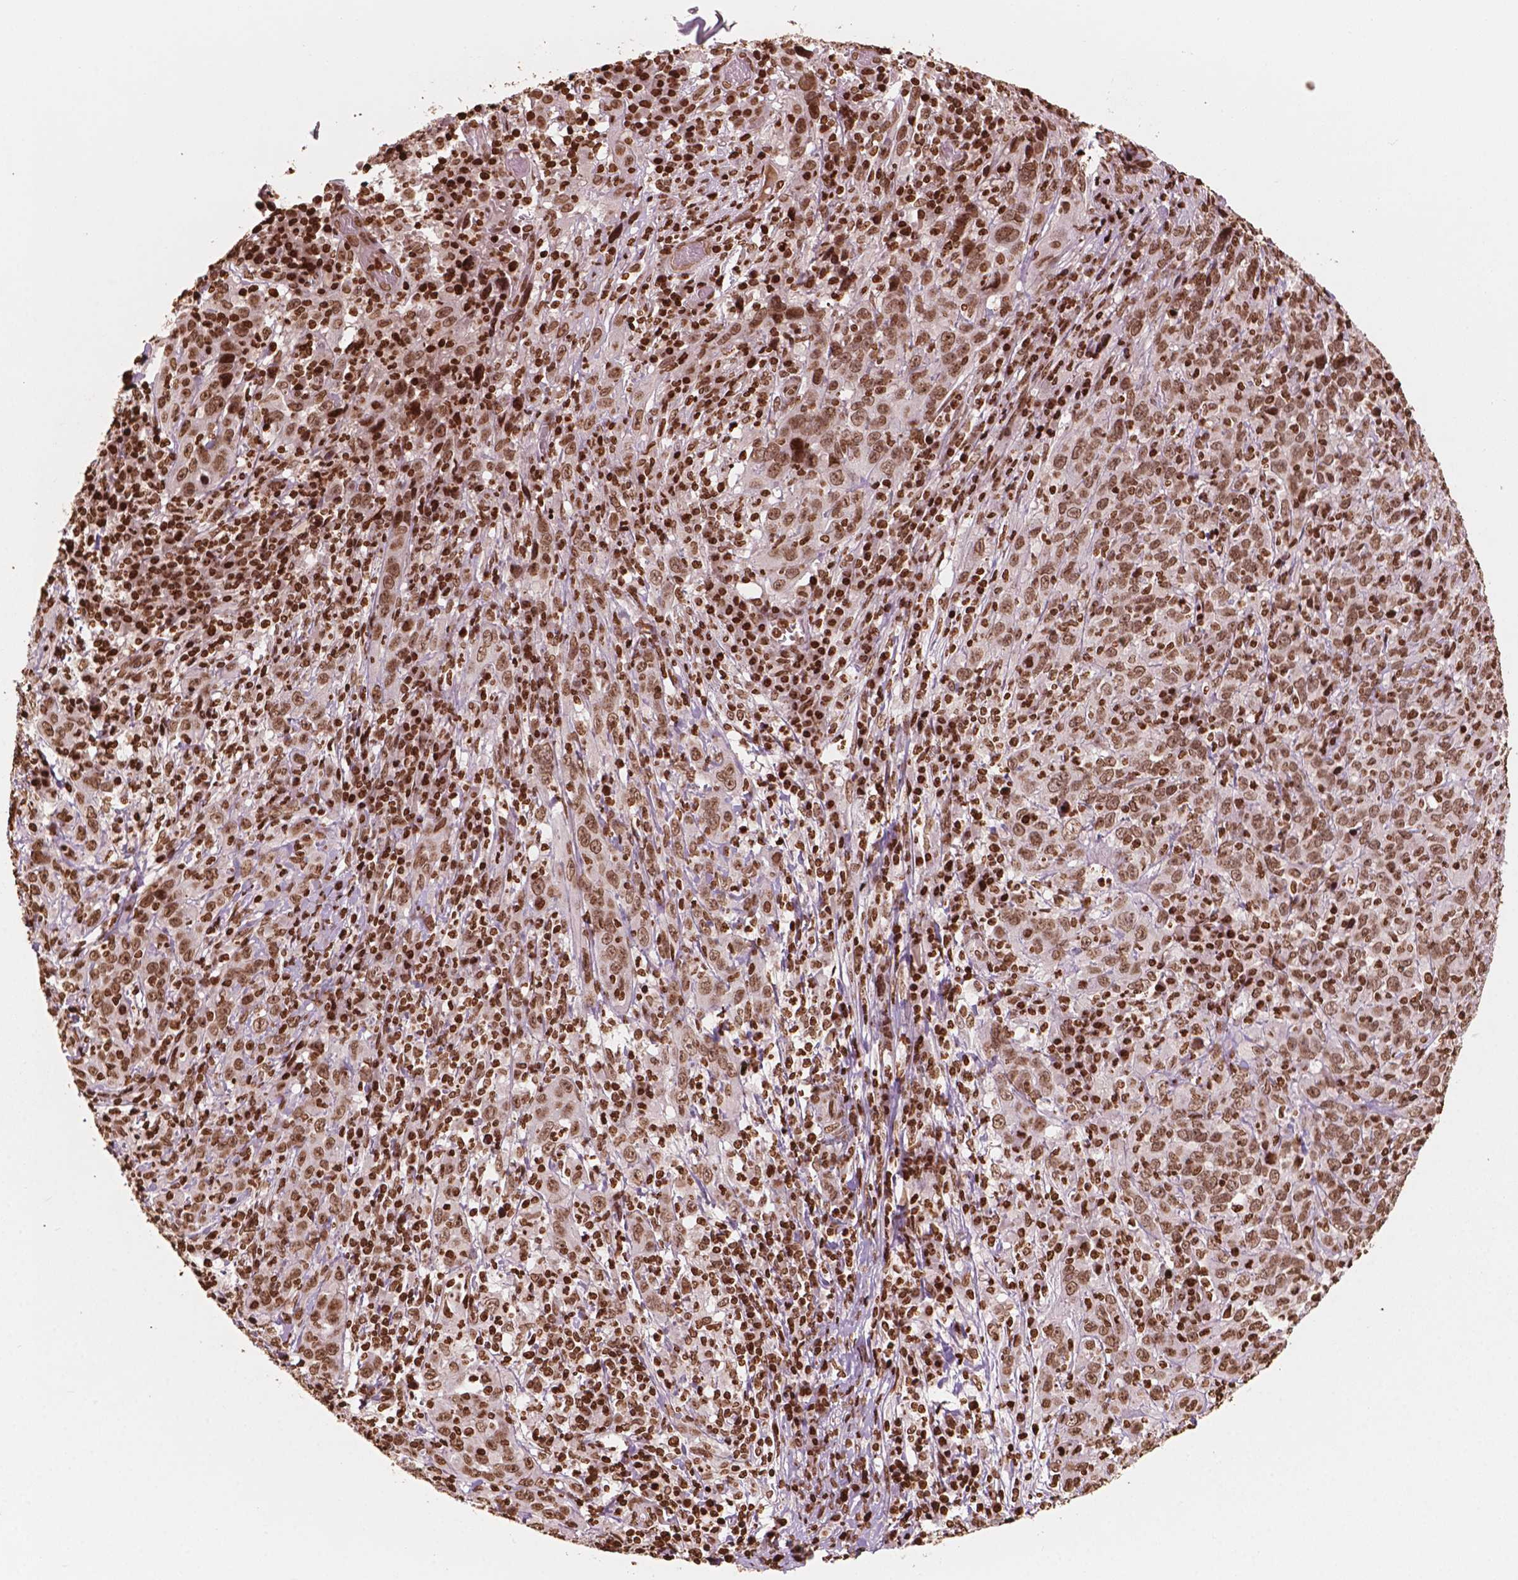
{"staining": {"intensity": "moderate", "quantity": ">75%", "location": "nuclear"}, "tissue": "cervical cancer", "cell_type": "Tumor cells", "image_type": "cancer", "snomed": [{"axis": "morphology", "description": "Squamous cell carcinoma, NOS"}, {"axis": "topography", "description": "Cervix"}], "caption": "Protein expression by immunohistochemistry exhibits moderate nuclear staining in approximately >75% of tumor cells in cervical squamous cell carcinoma.", "gene": "H3C7", "patient": {"sex": "female", "age": 46}}